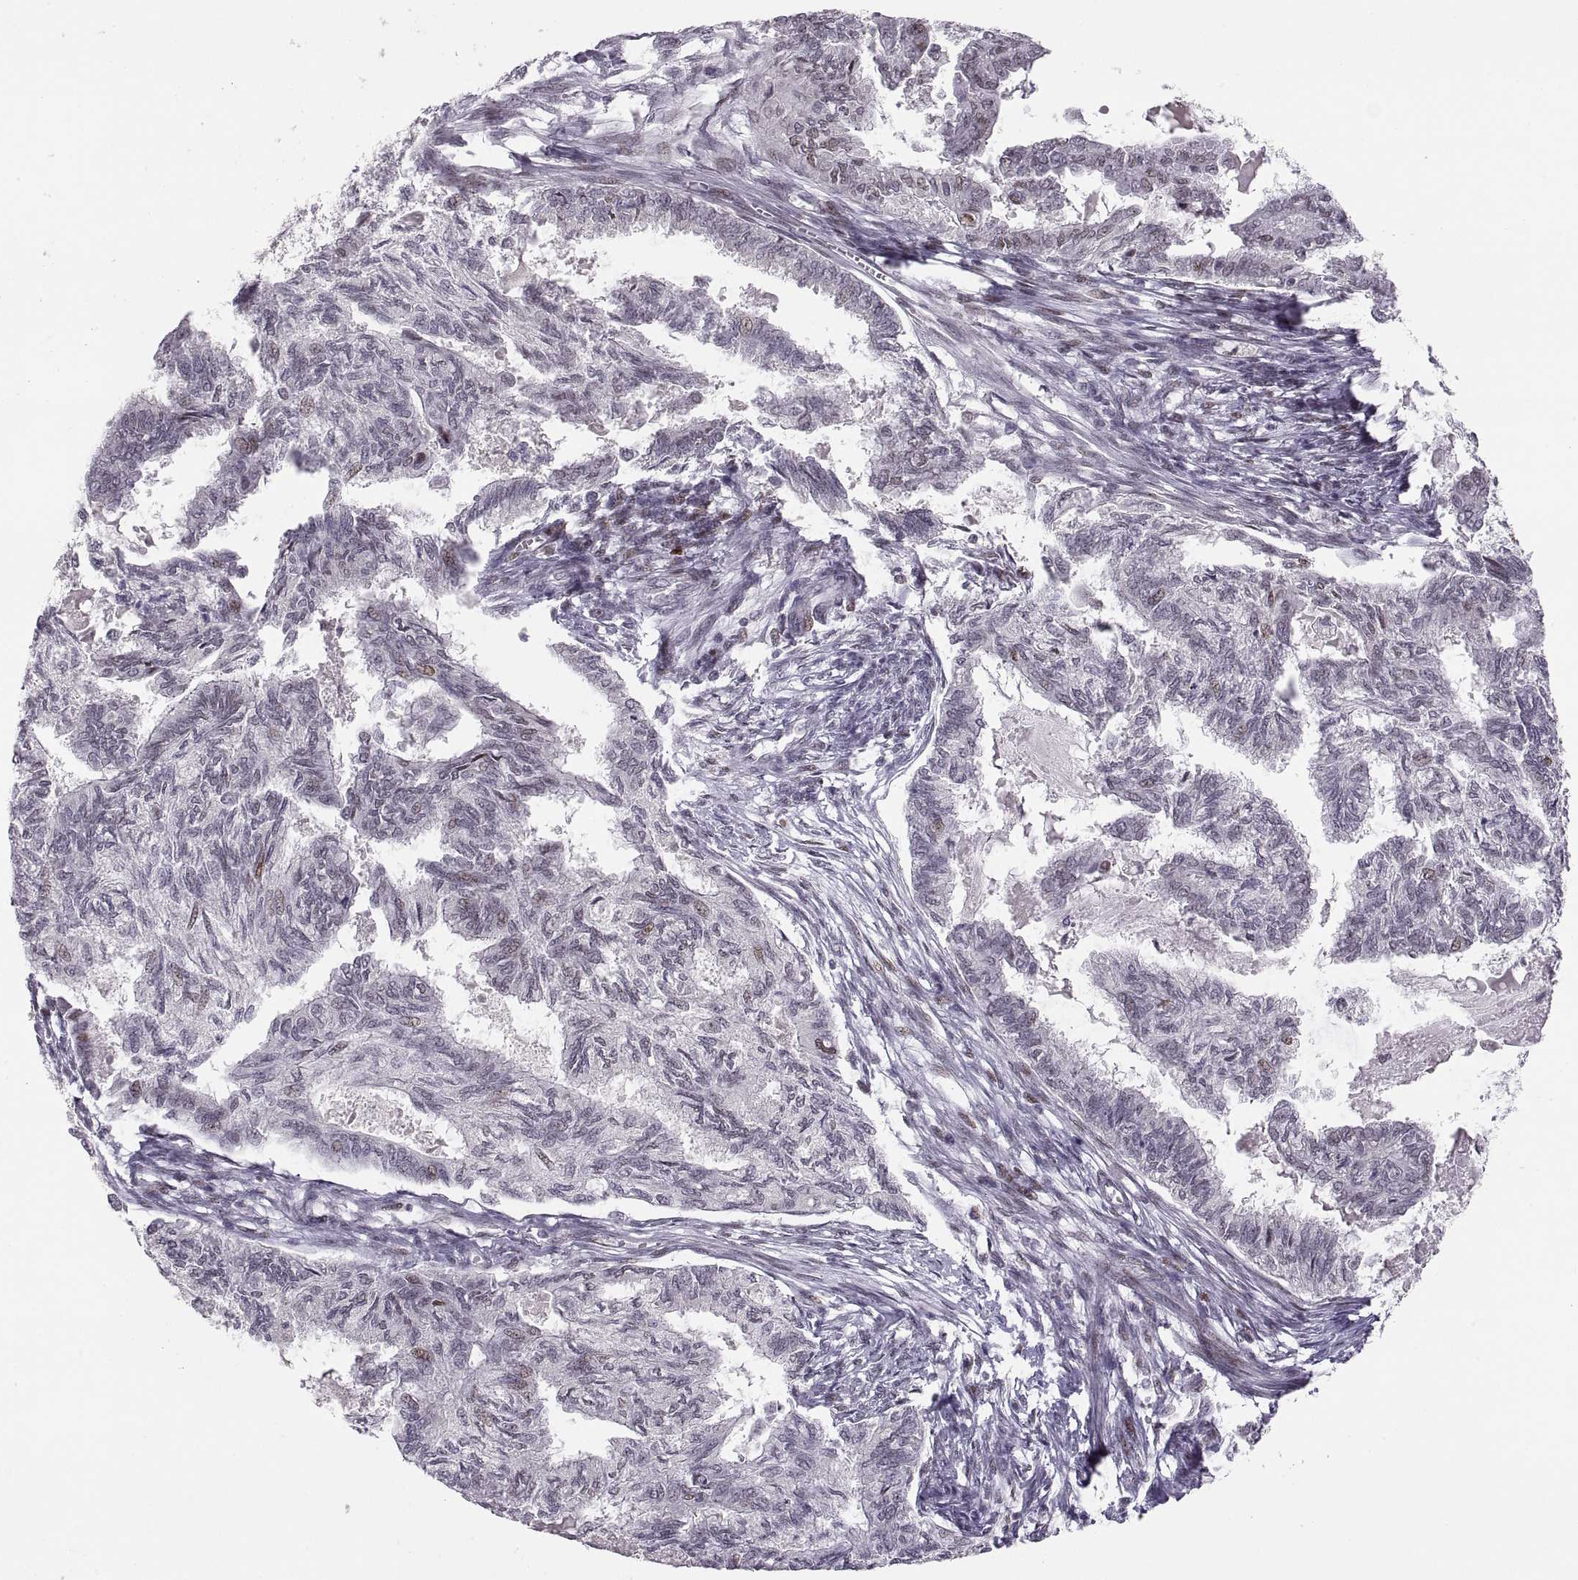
{"staining": {"intensity": "weak", "quantity": "<25%", "location": "nuclear"}, "tissue": "endometrial cancer", "cell_type": "Tumor cells", "image_type": "cancer", "snomed": [{"axis": "morphology", "description": "Adenocarcinoma, NOS"}, {"axis": "topography", "description": "Endometrium"}], "caption": "Endometrial cancer (adenocarcinoma) stained for a protein using immunohistochemistry (IHC) shows no positivity tumor cells.", "gene": "SNAI1", "patient": {"sex": "female", "age": 86}}